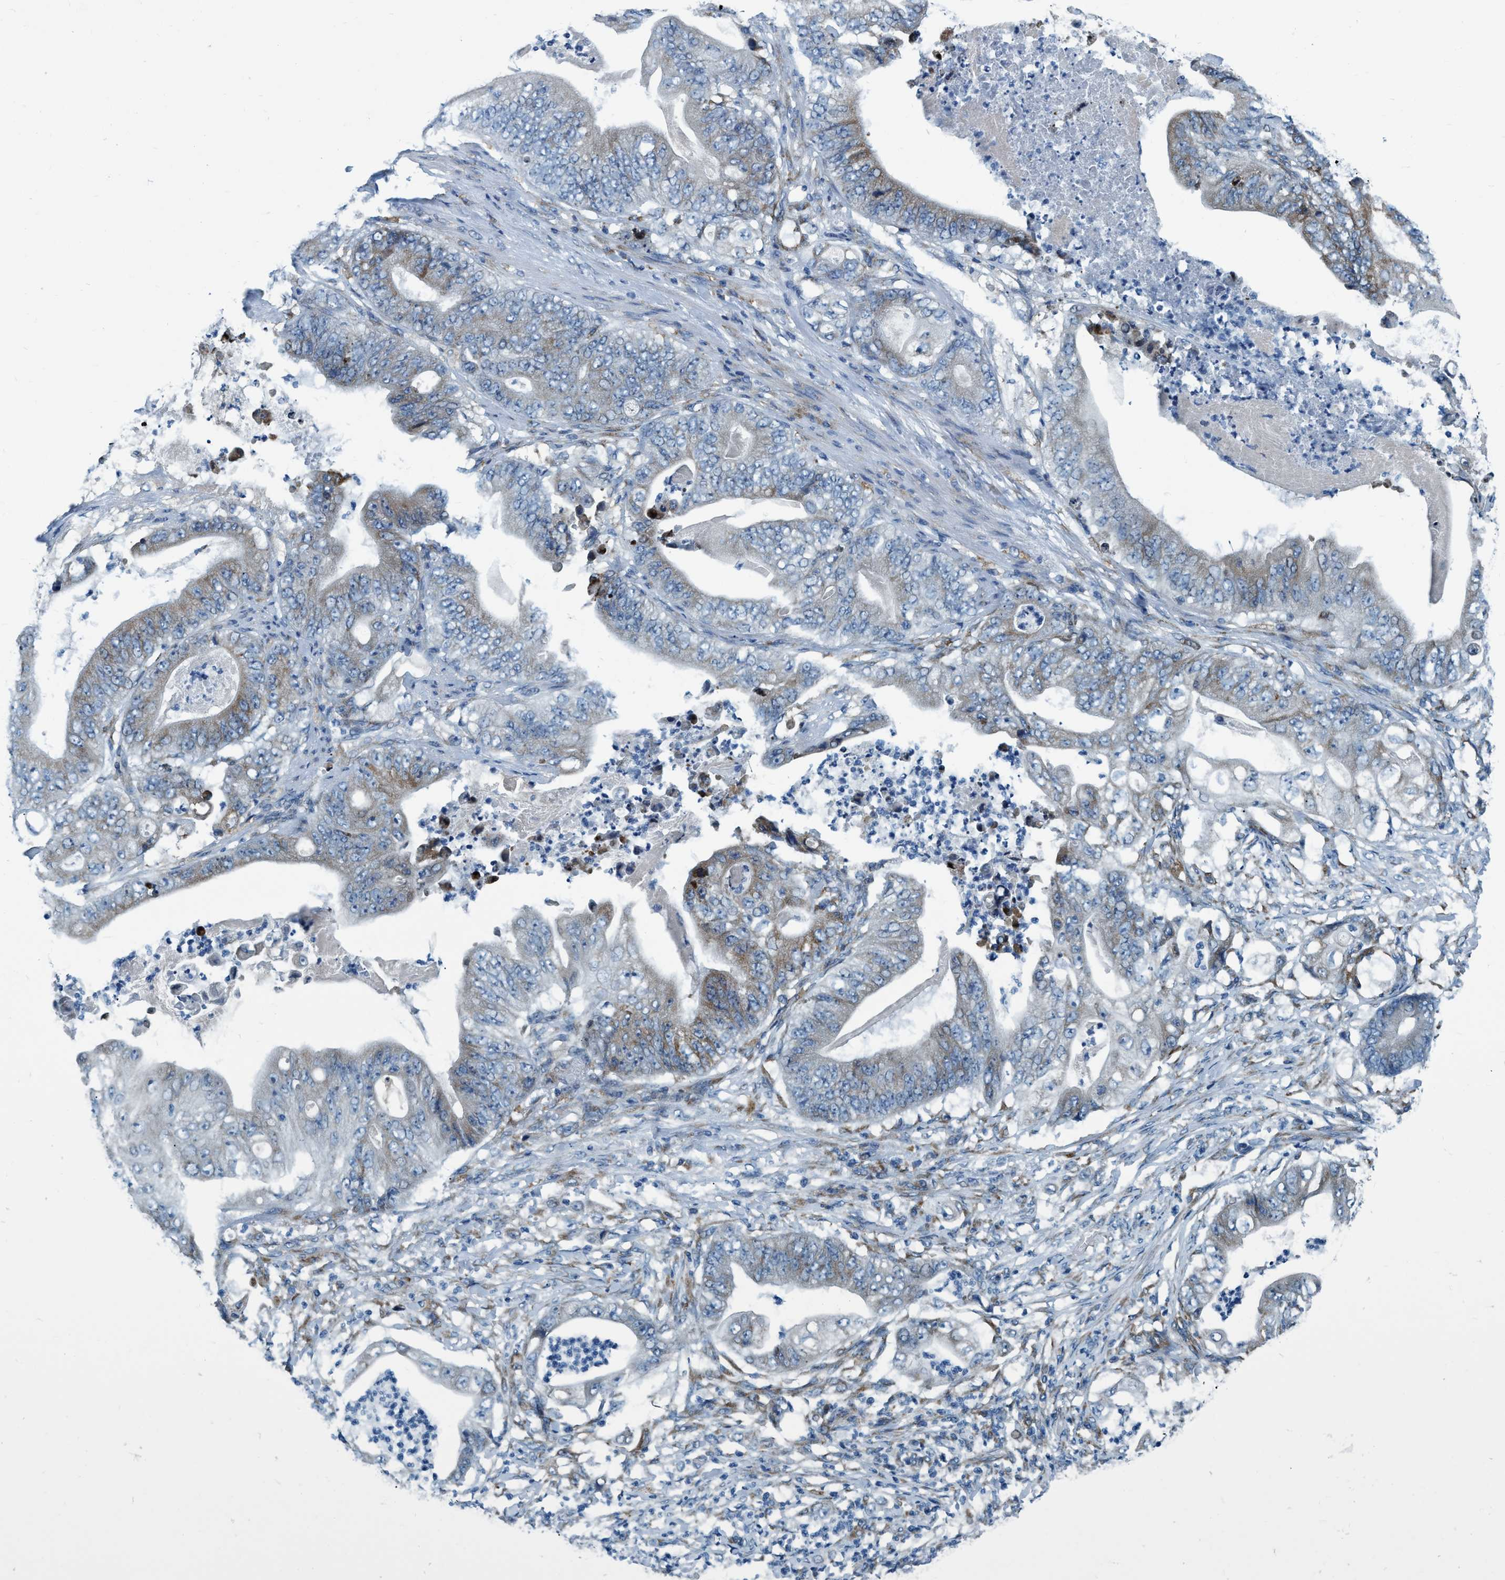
{"staining": {"intensity": "weak", "quantity": "<25%", "location": "cytoplasmic/membranous"}, "tissue": "stomach cancer", "cell_type": "Tumor cells", "image_type": "cancer", "snomed": [{"axis": "morphology", "description": "Adenocarcinoma, NOS"}, {"axis": "topography", "description": "Stomach"}], "caption": "Immunohistochemical staining of human stomach adenocarcinoma displays no significant expression in tumor cells. (DAB immunohistochemistry, high magnification).", "gene": "ARMC9", "patient": {"sex": "female", "age": 73}}